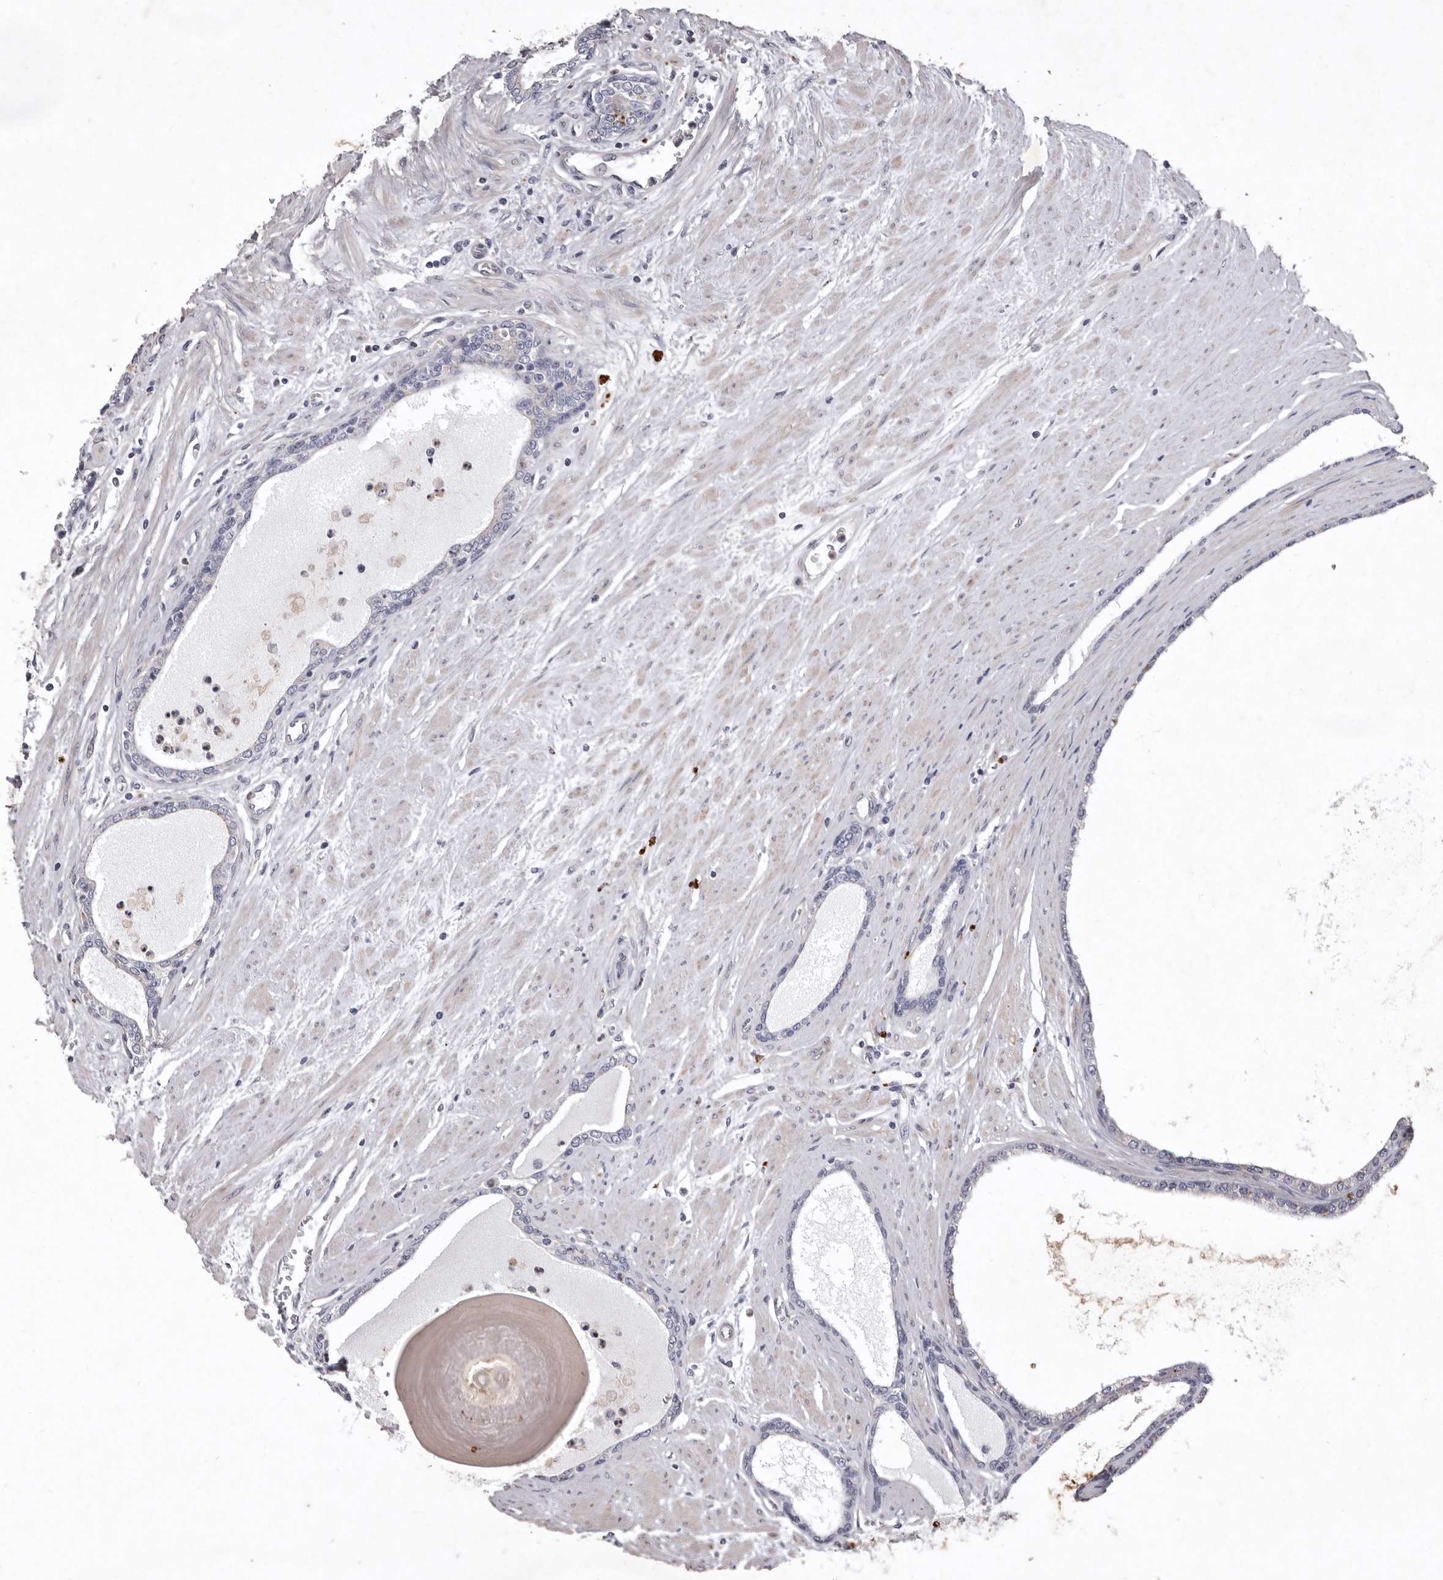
{"staining": {"intensity": "negative", "quantity": "none", "location": "none"}, "tissue": "prostate cancer", "cell_type": "Tumor cells", "image_type": "cancer", "snomed": [{"axis": "morphology", "description": "Adenocarcinoma, Low grade"}, {"axis": "topography", "description": "Prostate"}], "caption": "Adenocarcinoma (low-grade) (prostate) was stained to show a protein in brown. There is no significant staining in tumor cells.", "gene": "NKAIN4", "patient": {"sex": "male", "age": 60}}